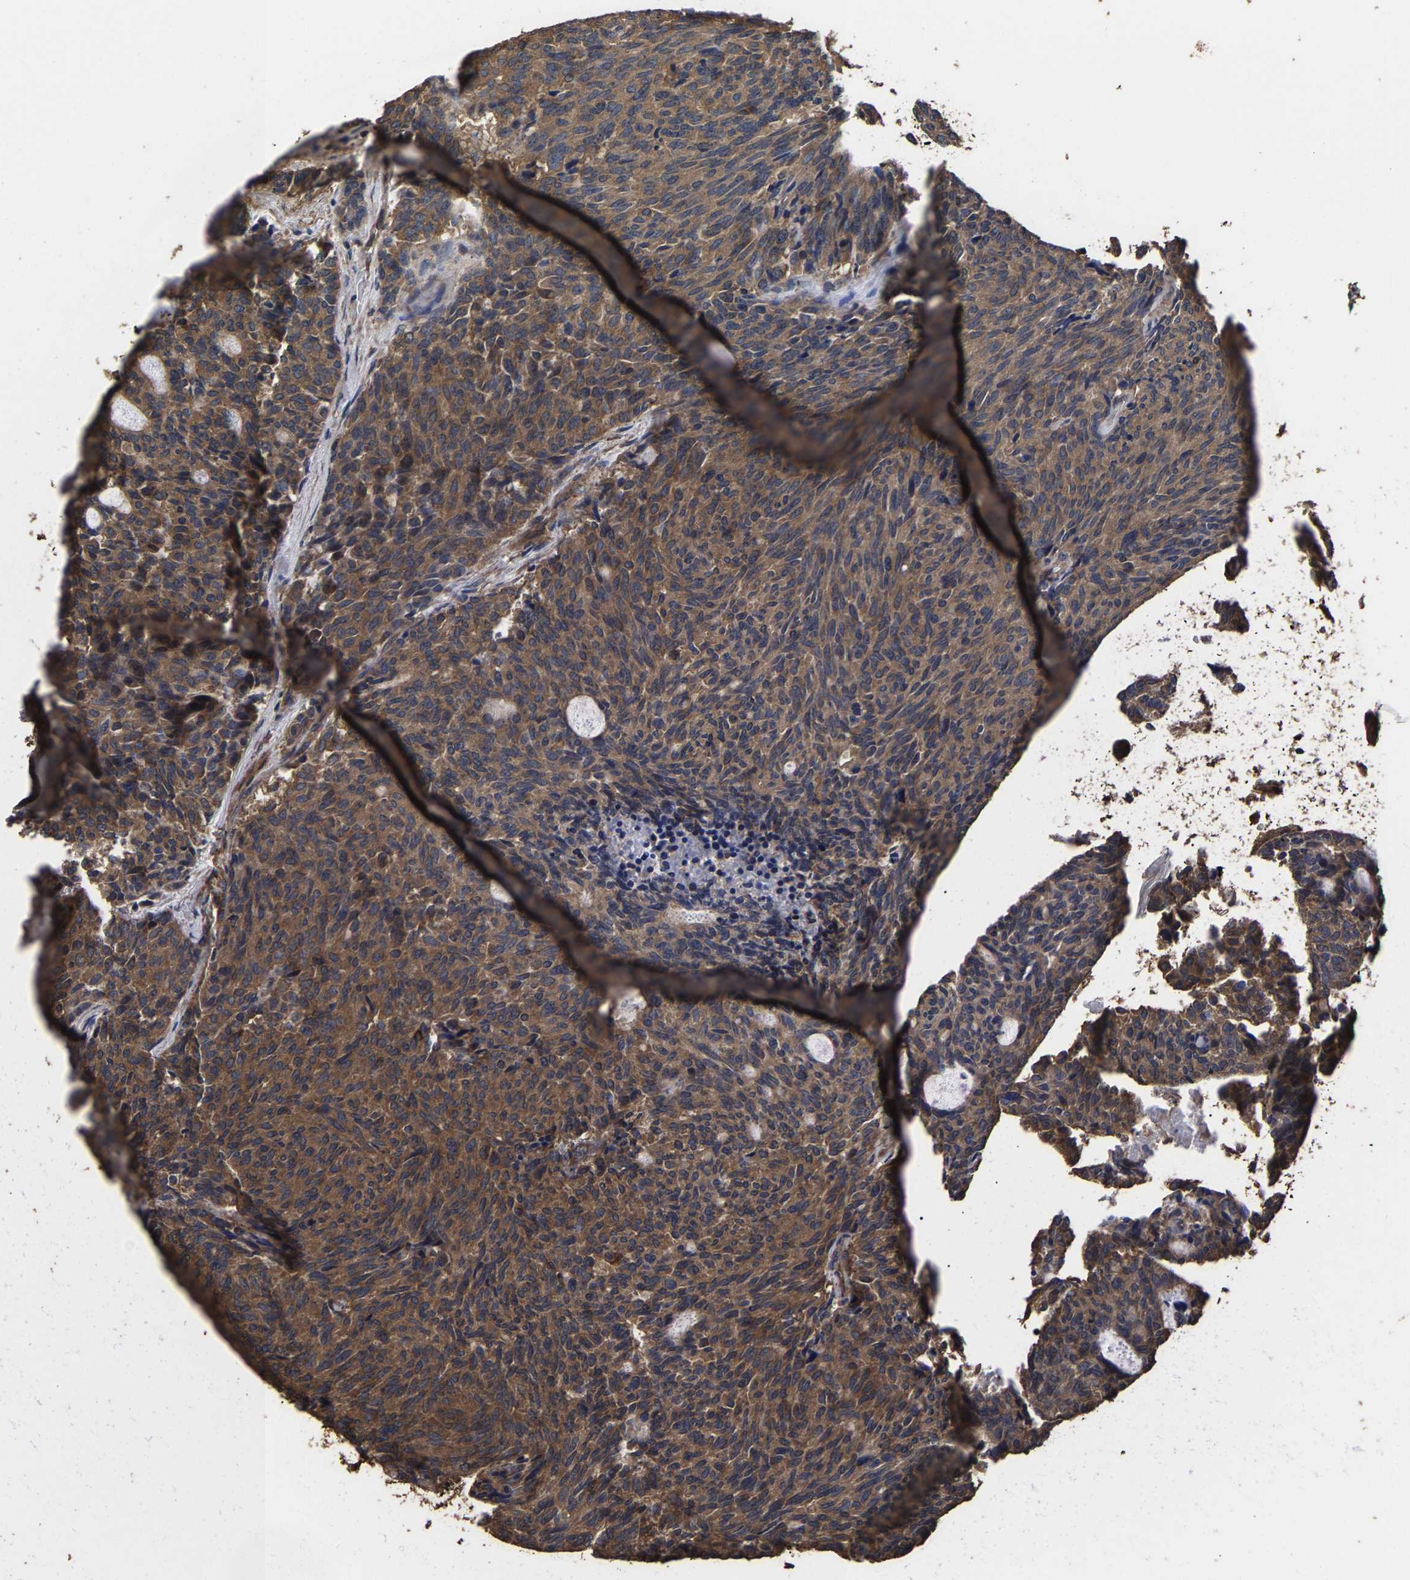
{"staining": {"intensity": "moderate", "quantity": ">75%", "location": "cytoplasmic/membranous"}, "tissue": "carcinoid", "cell_type": "Tumor cells", "image_type": "cancer", "snomed": [{"axis": "morphology", "description": "Carcinoid, malignant, NOS"}, {"axis": "topography", "description": "Pancreas"}], "caption": "Immunohistochemical staining of carcinoid reveals medium levels of moderate cytoplasmic/membranous protein expression in about >75% of tumor cells.", "gene": "ITCH", "patient": {"sex": "female", "age": 54}}